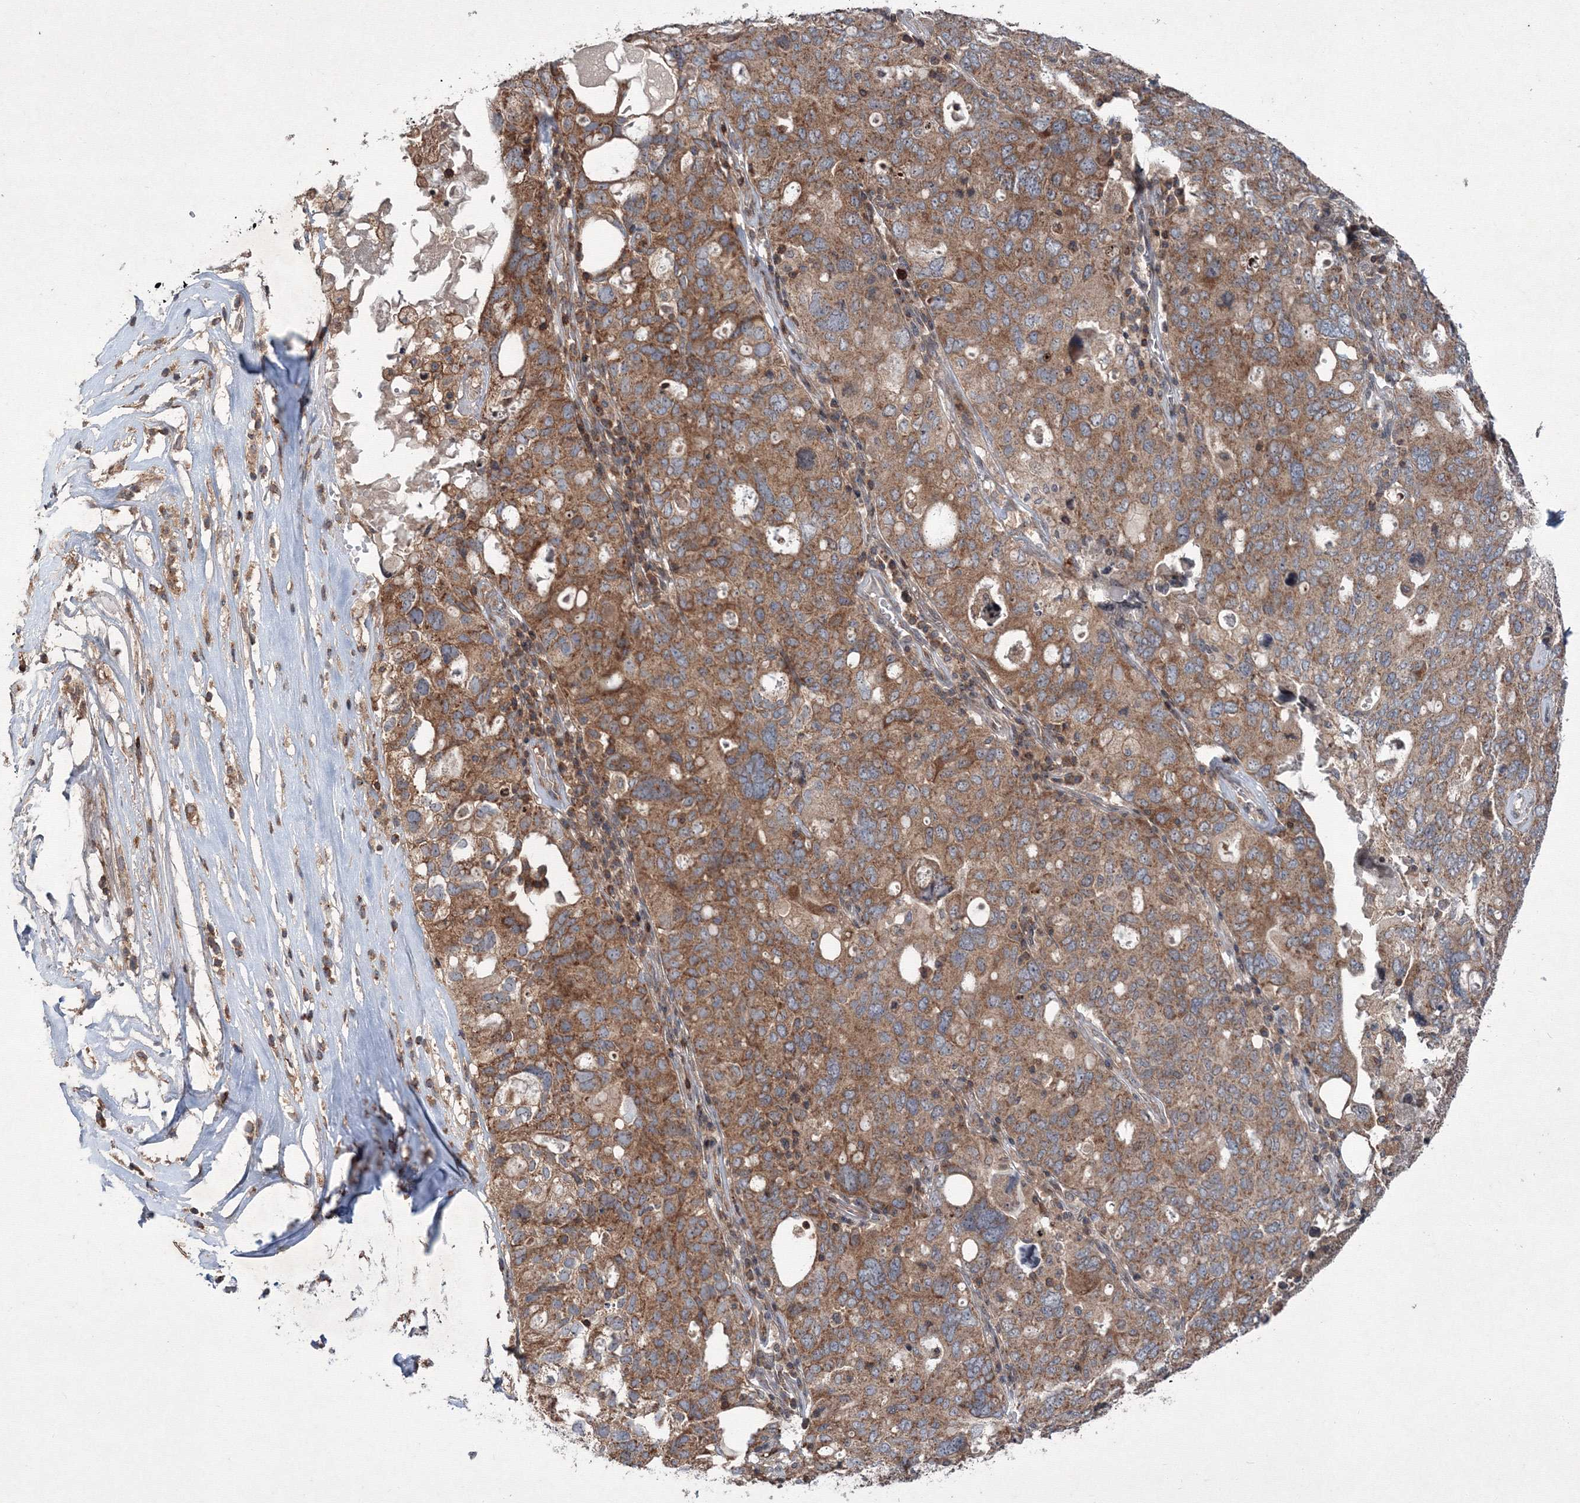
{"staining": {"intensity": "moderate", "quantity": ">75%", "location": "cytoplasmic/membranous"}, "tissue": "ovarian cancer", "cell_type": "Tumor cells", "image_type": "cancer", "snomed": [{"axis": "morphology", "description": "Carcinoma, endometroid"}, {"axis": "topography", "description": "Ovary"}], "caption": "Protein staining of ovarian cancer (endometroid carcinoma) tissue exhibits moderate cytoplasmic/membranous positivity in about >75% of tumor cells.", "gene": "MKRN2", "patient": {"sex": "female", "age": 62}}